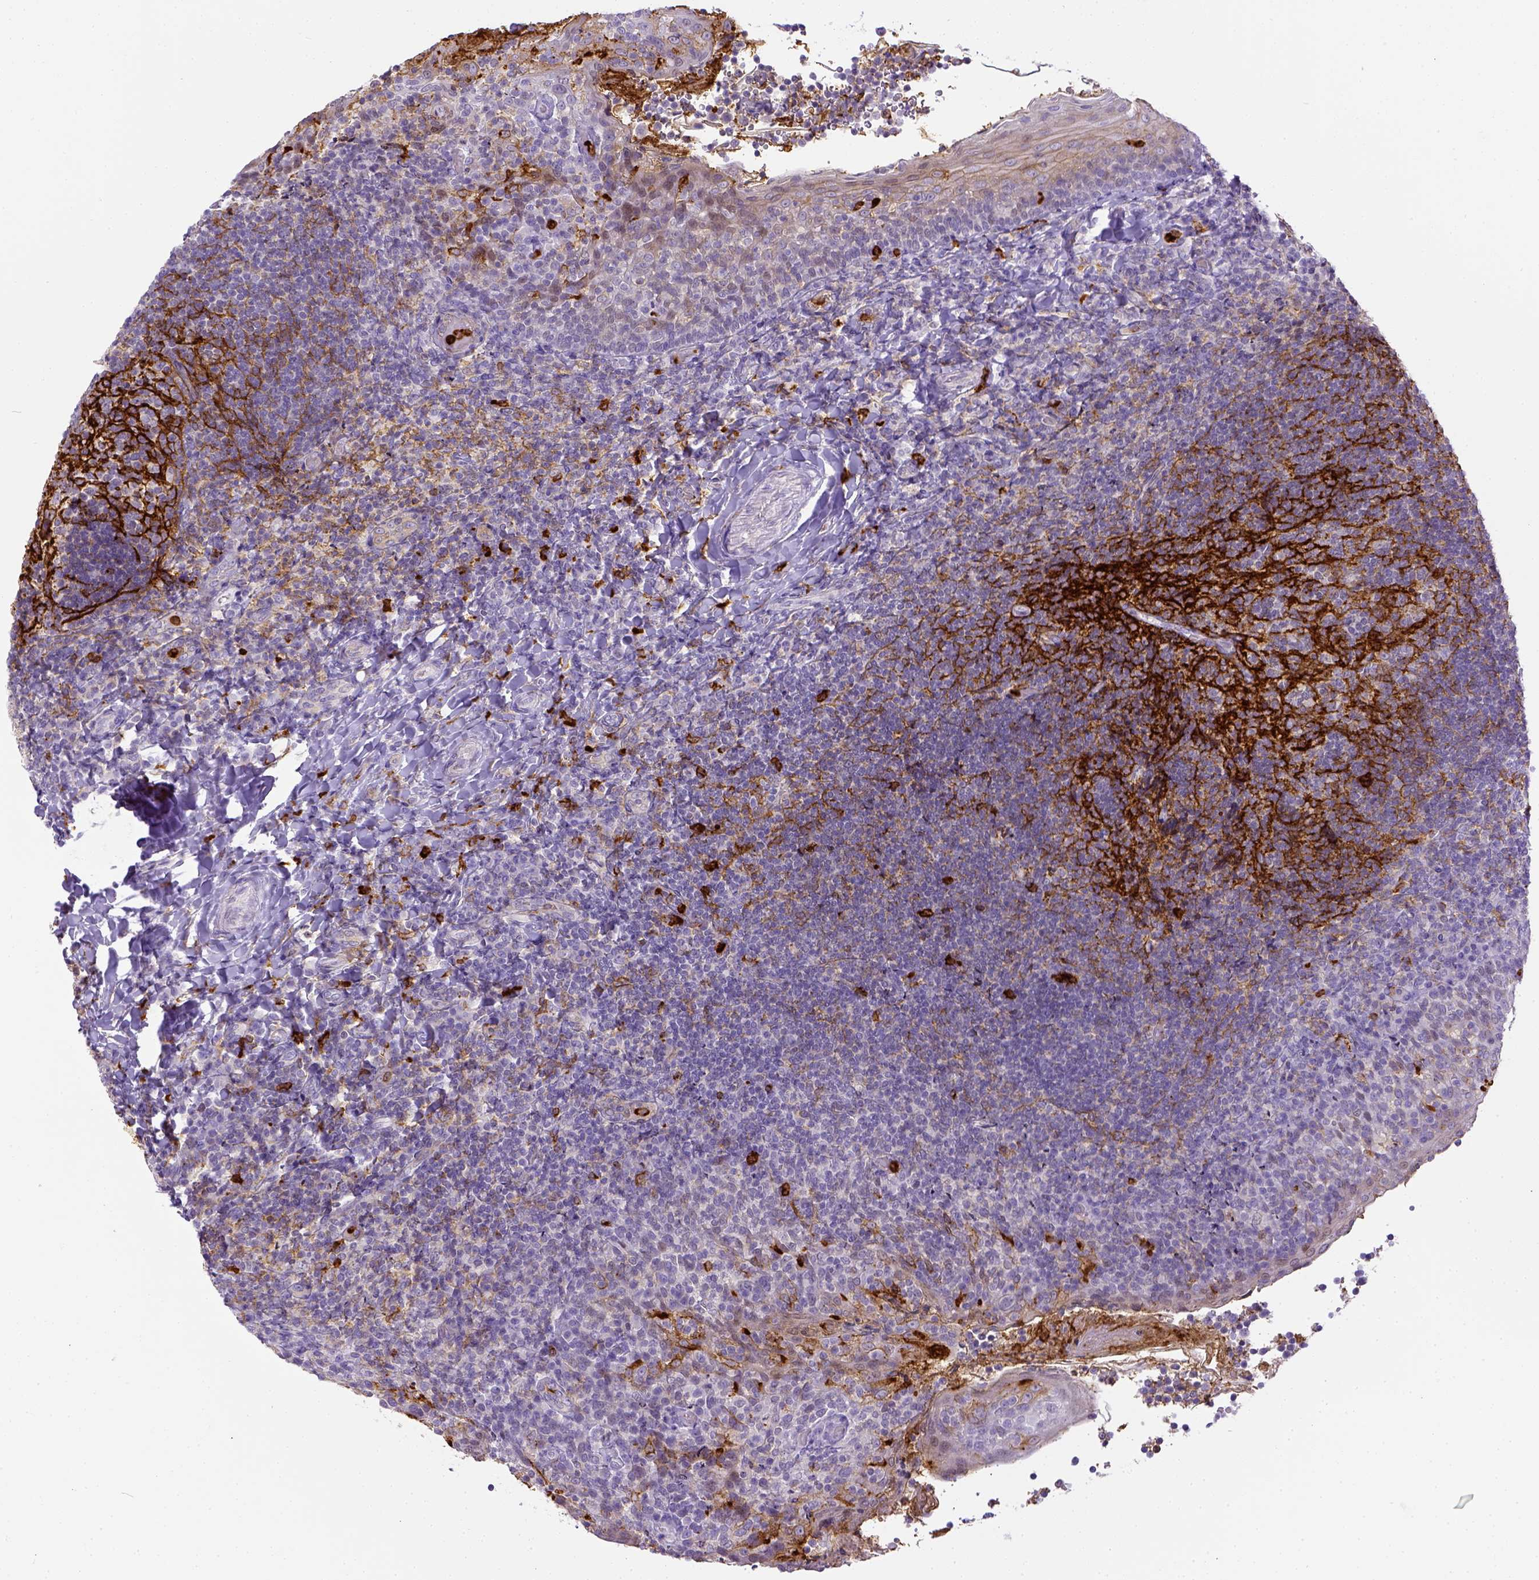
{"staining": {"intensity": "strong", "quantity": "25%-75%", "location": "cytoplasmic/membranous"}, "tissue": "tonsil", "cell_type": "Germinal center cells", "image_type": "normal", "snomed": [{"axis": "morphology", "description": "Normal tissue, NOS"}, {"axis": "topography", "description": "Tonsil"}], "caption": "Strong cytoplasmic/membranous protein positivity is present in approximately 25%-75% of germinal center cells in tonsil. (IHC, brightfield microscopy, high magnification).", "gene": "ITGAM", "patient": {"sex": "female", "age": 10}}